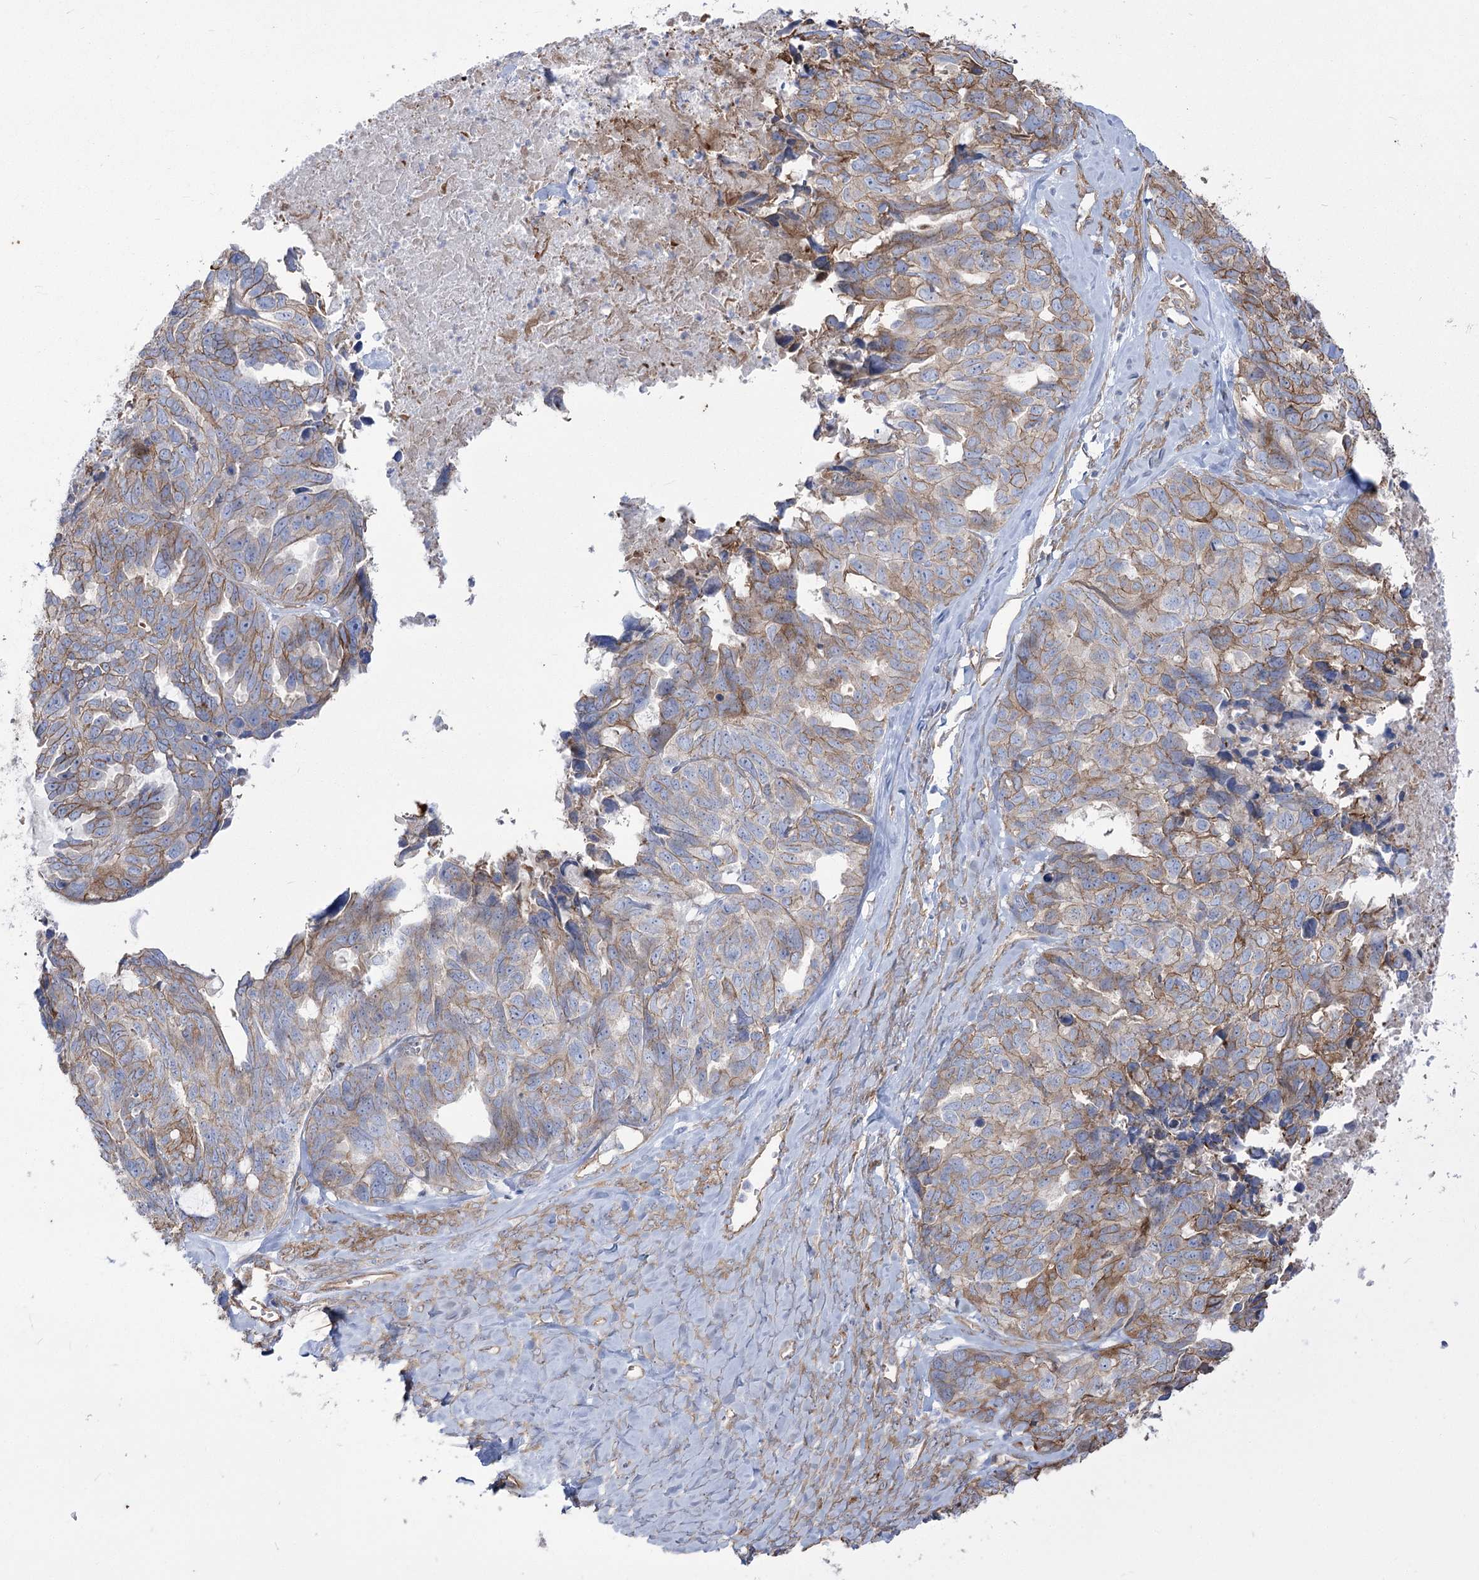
{"staining": {"intensity": "moderate", "quantity": "25%-75%", "location": "cytoplasmic/membranous"}, "tissue": "ovarian cancer", "cell_type": "Tumor cells", "image_type": "cancer", "snomed": [{"axis": "morphology", "description": "Cystadenocarcinoma, serous, NOS"}, {"axis": "topography", "description": "Ovary"}], "caption": "High-power microscopy captured an IHC histopathology image of ovarian cancer (serous cystadenocarcinoma), revealing moderate cytoplasmic/membranous staining in about 25%-75% of tumor cells.", "gene": "PLEKHA5", "patient": {"sex": "female", "age": 79}}